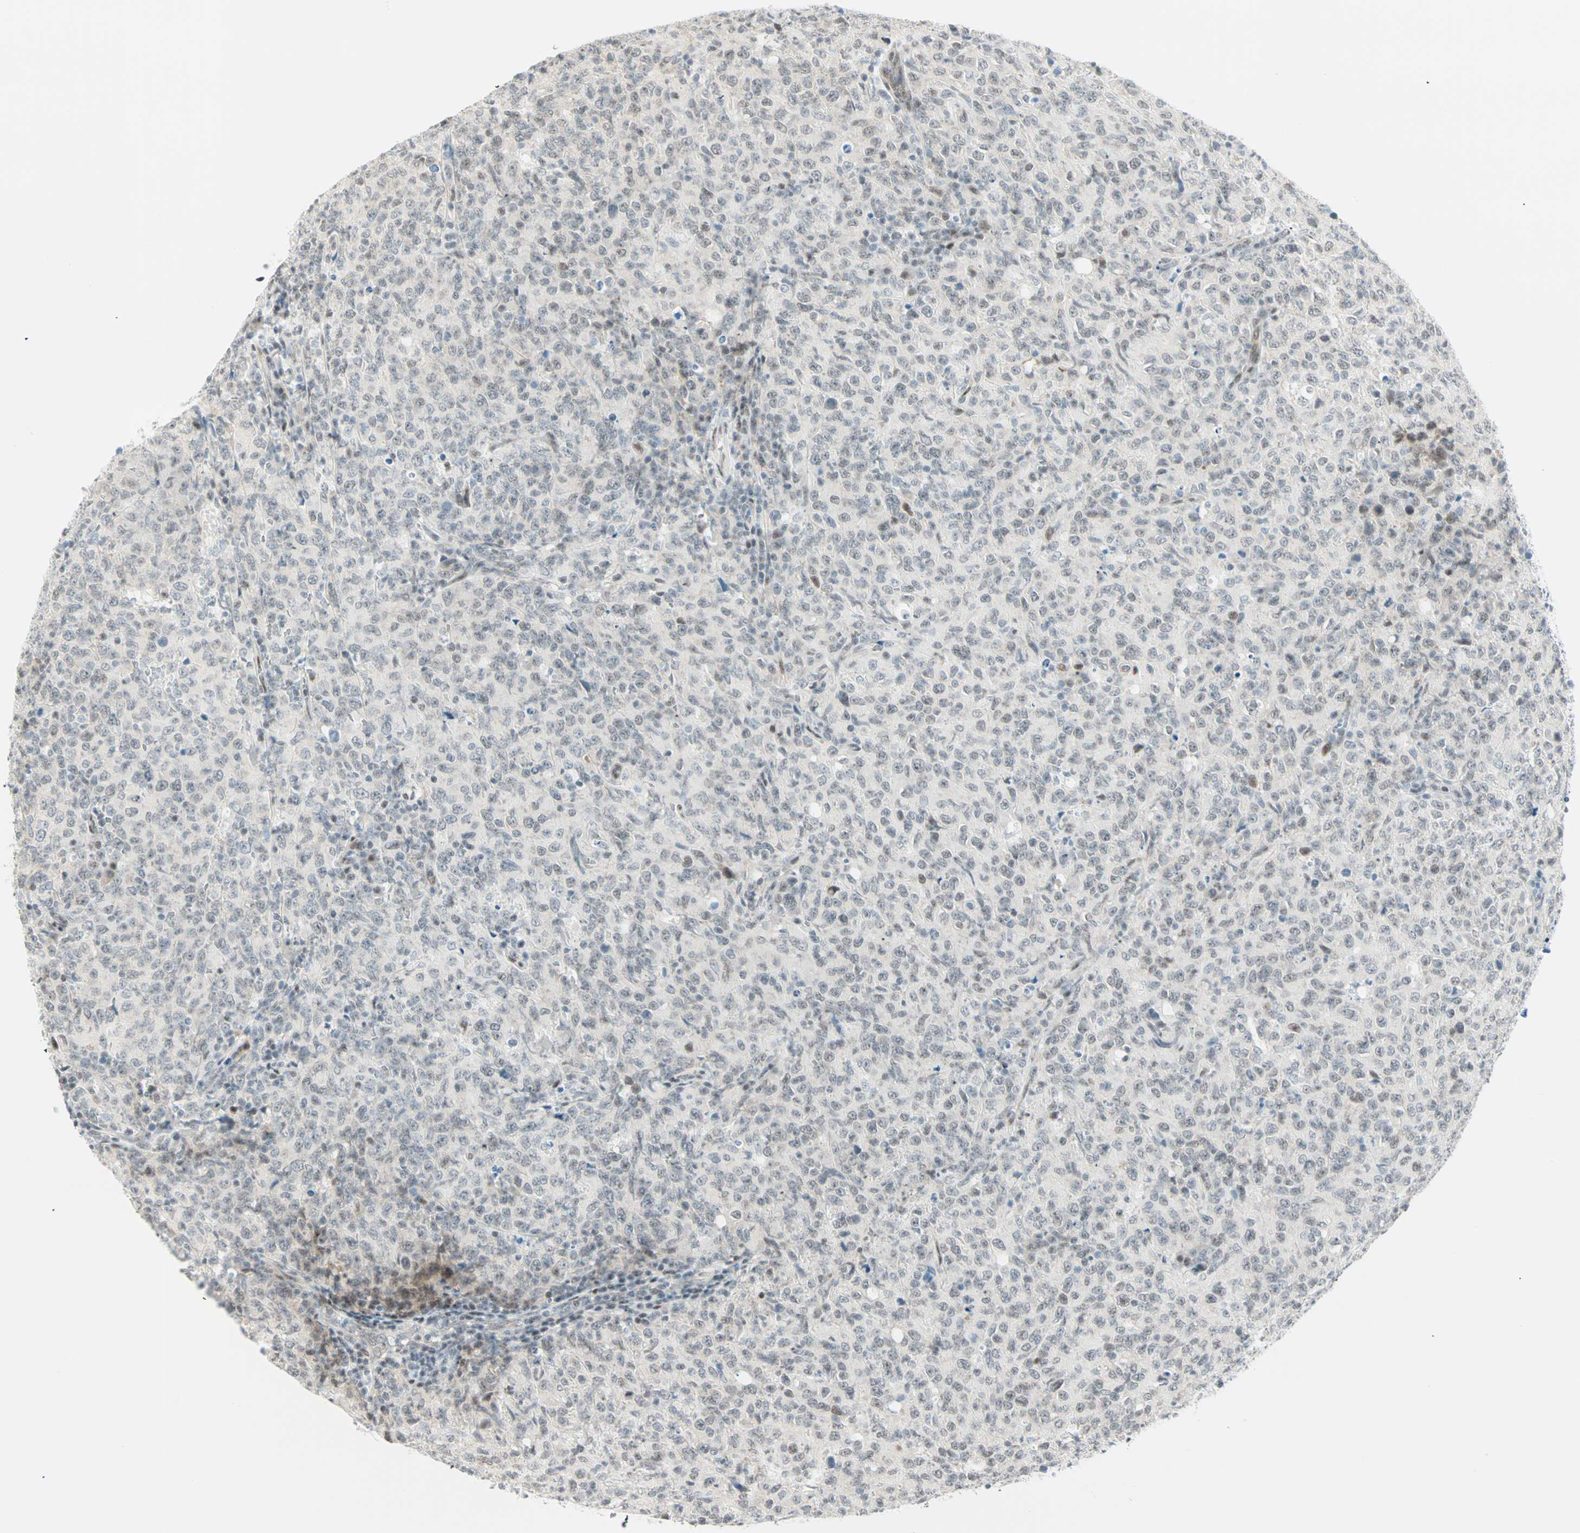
{"staining": {"intensity": "negative", "quantity": "none", "location": "none"}, "tissue": "lymphoma", "cell_type": "Tumor cells", "image_type": "cancer", "snomed": [{"axis": "morphology", "description": "Malignant lymphoma, non-Hodgkin's type, High grade"}, {"axis": "topography", "description": "Tonsil"}], "caption": "Tumor cells are negative for protein expression in human high-grade malignant lymphoma, non-Hodgkin's type.", "gene": "PKNOX1", "patient": {"sex": "female", "age": 36}}